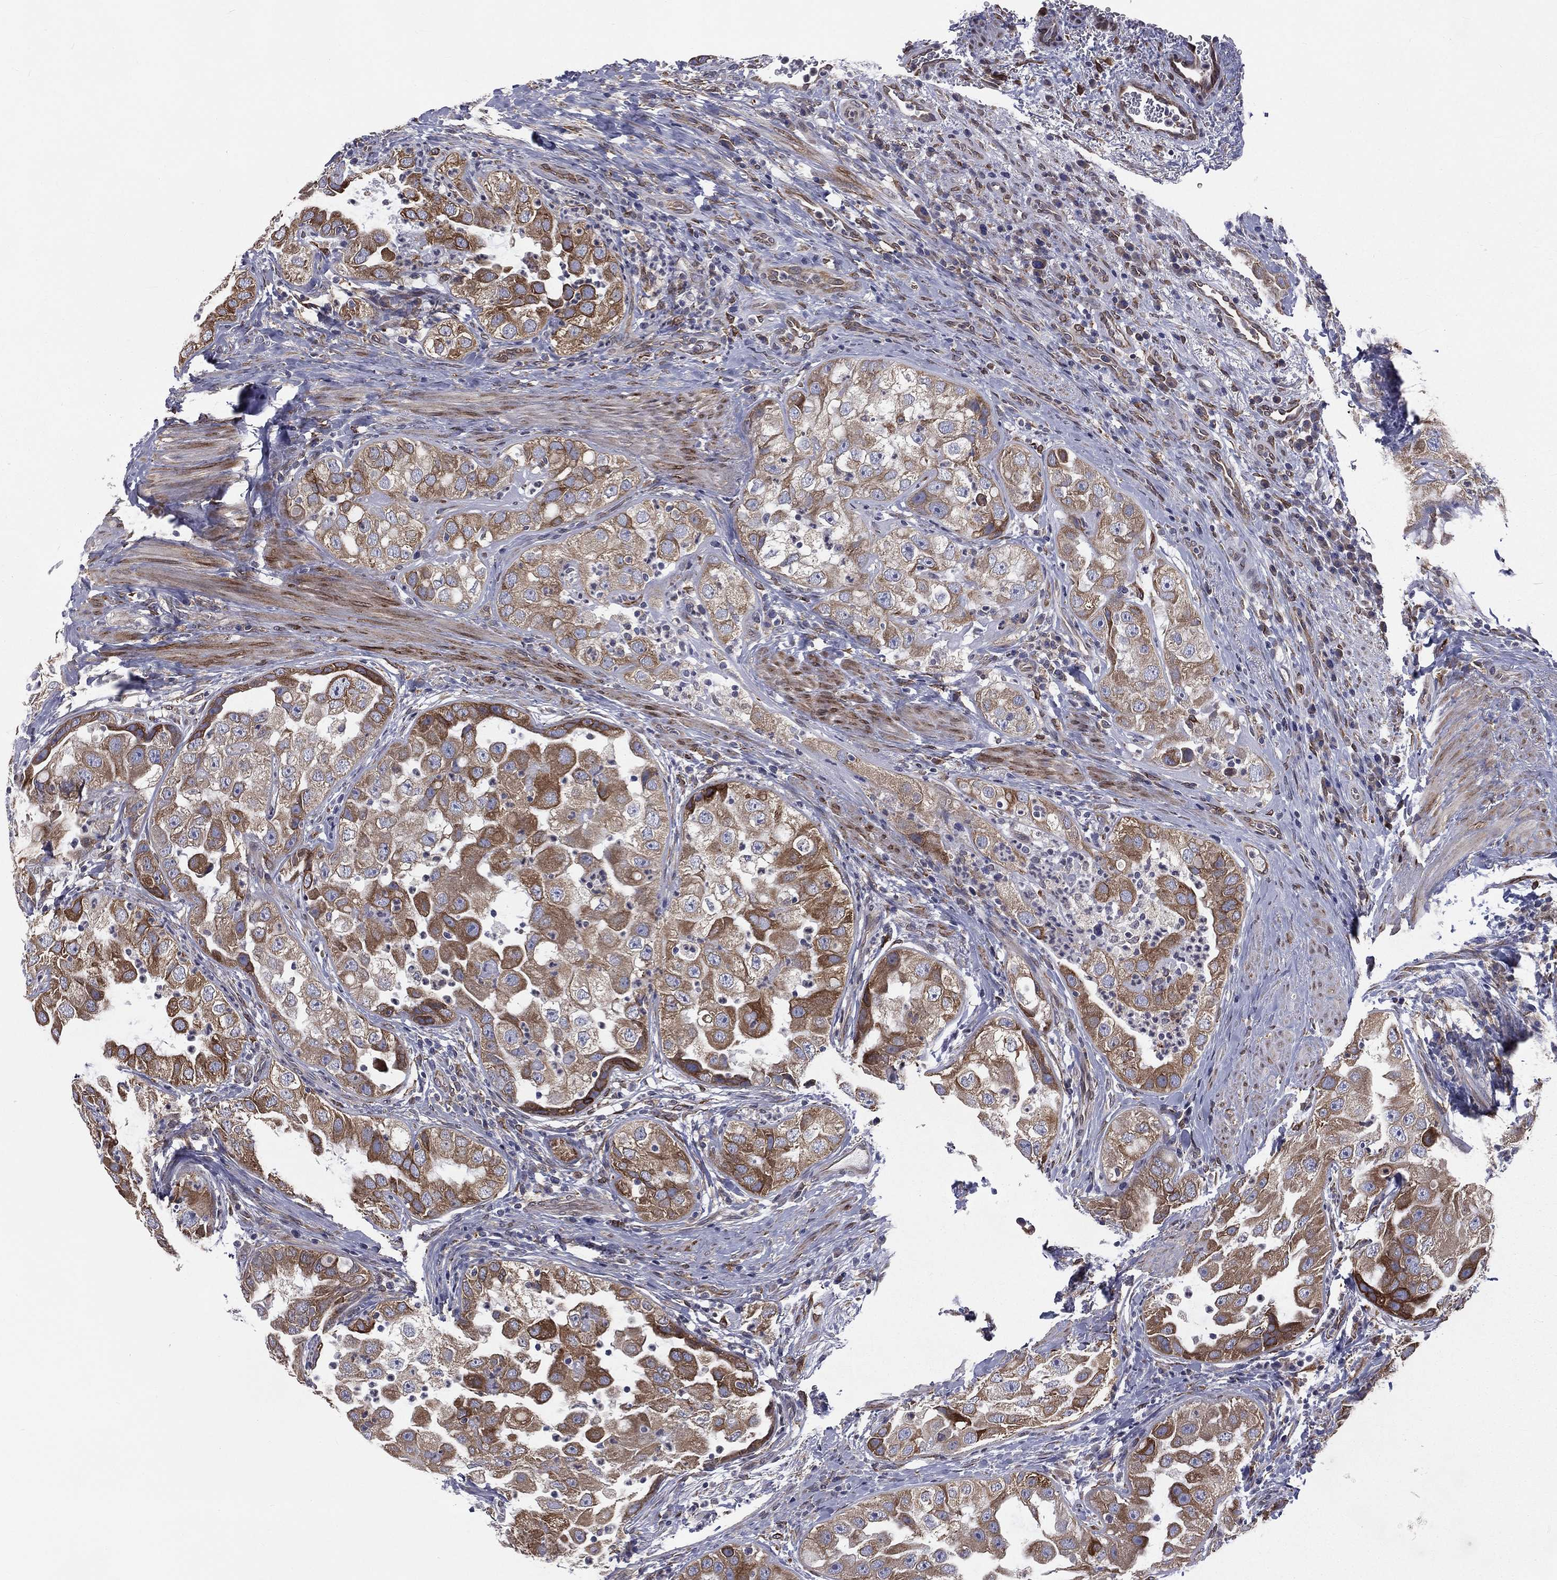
{"staining": {"intensity": "strong", "quantity": "25%-75%", "location": "cytoplasmic/membranous"}, "tissue": "urothelial cancer", "cell_type": "Tumor cells", "image_type": "cancer", "snomed": [{"axis": "morphology", "description": "Urothelial carcinoma, High grade"}, {"axis": "topography", "description": "Urinary bladder"}], "caption": "There is high levels of strong cytoplasmic/membranous expression in tumor cells of urothelial carcinoma (high-grade), as demonstrated by immunohistochemical staining (brown color).", "gene": "PGRMC1", "patient": {"sex": "female", "age": 41}}